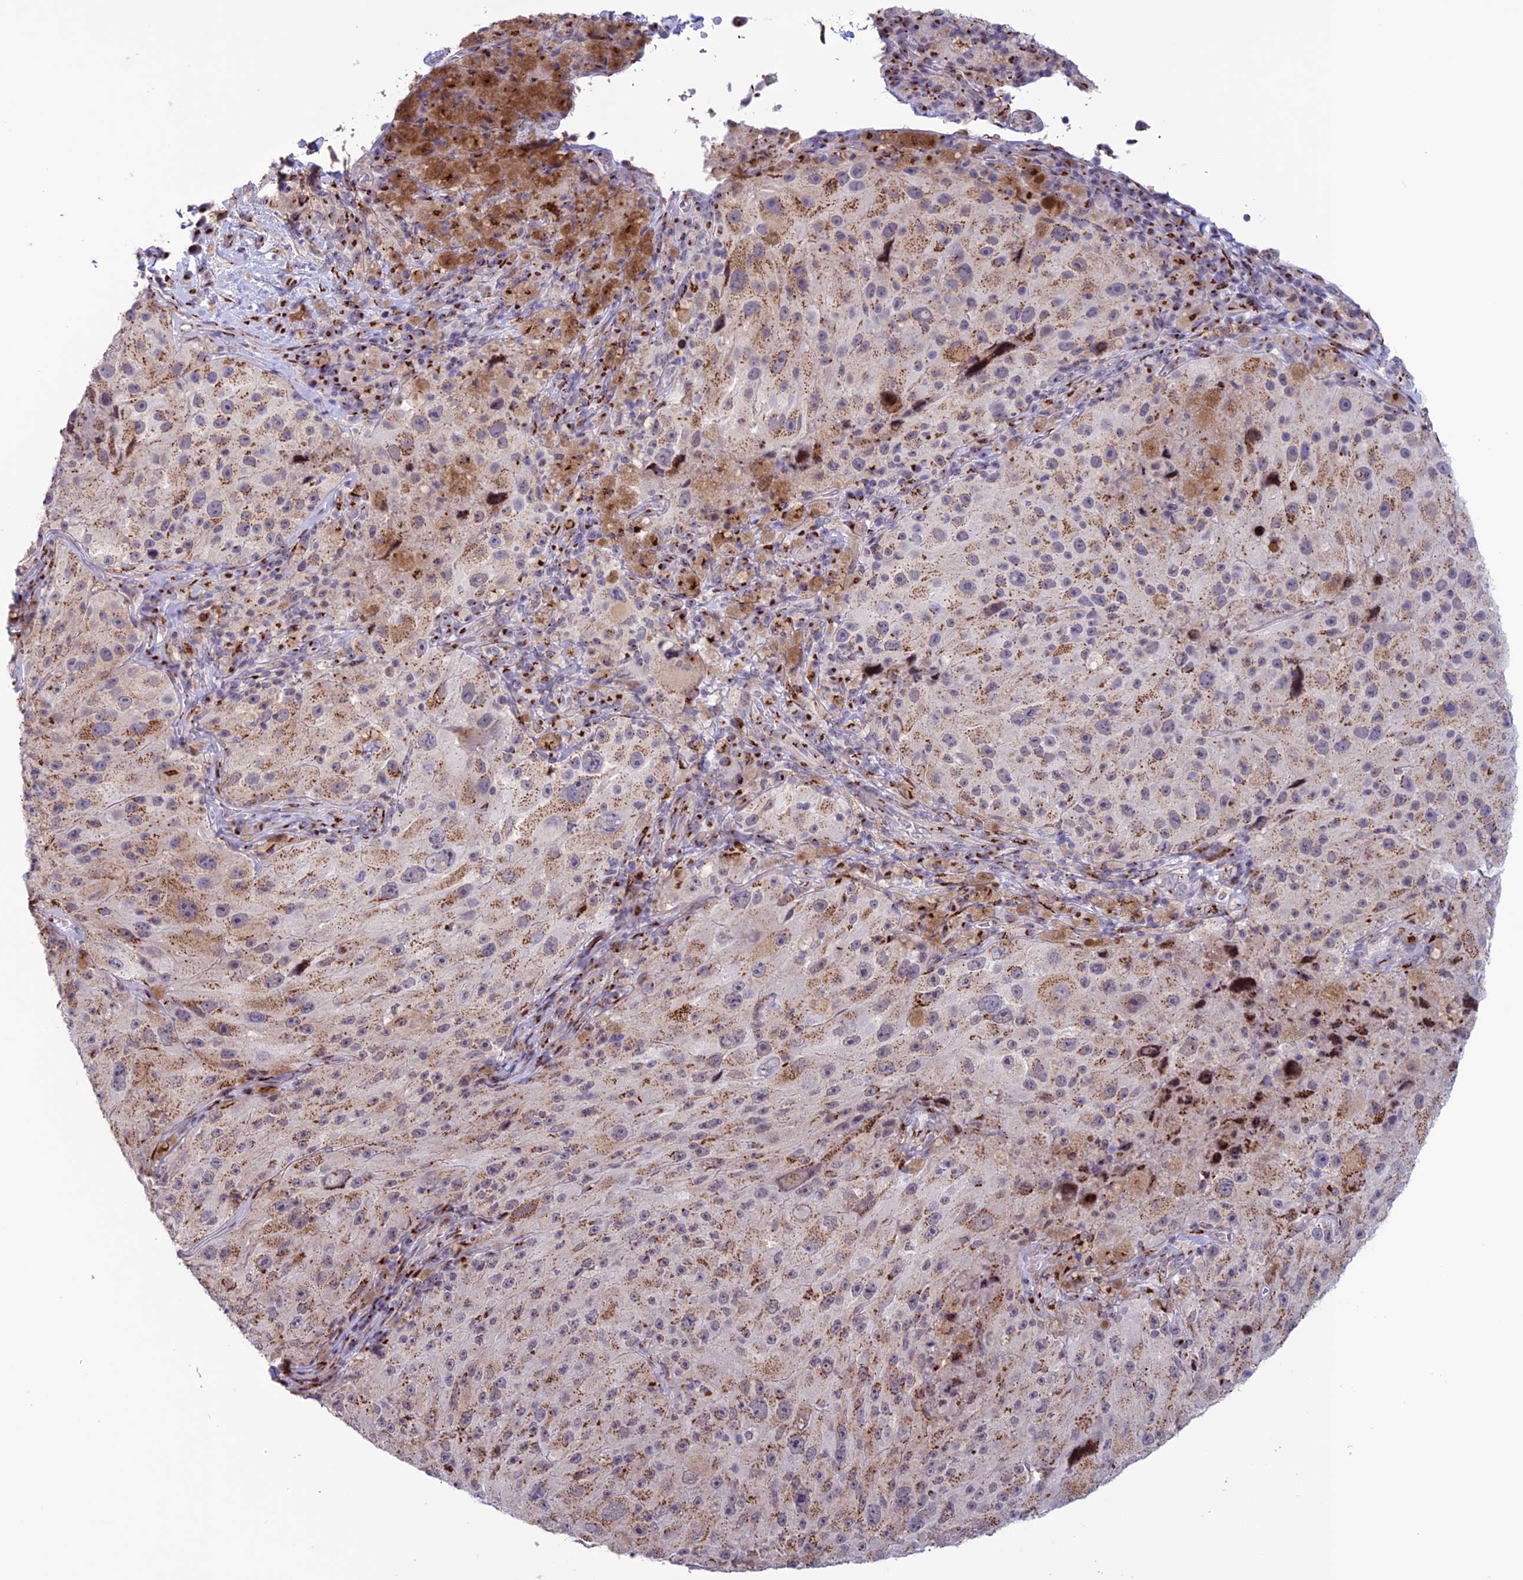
{"staining": {"intensity": "moderate", "quantity": ">75%", "location": "cytoplasmic/membranous"}, "tissue": "melanoma", "cell_type": "Tumor cells", "image_type": "cancer", "snomed": [{"axis": "morphology", "description": "Malignant melanoma, Metastatic site"}, {"axis": "topography", "description": "Lymph node"}], "caption": "High-power microscopy captured an immunohistochemistry photomicrograph of malignant melanoma (metastatic site), revealing moderate cytoplasmic/membranous expression in about >75% of tumor cells.", "gene": "PLEKHA4", "patient": {"sex": "male", "age": 62}}